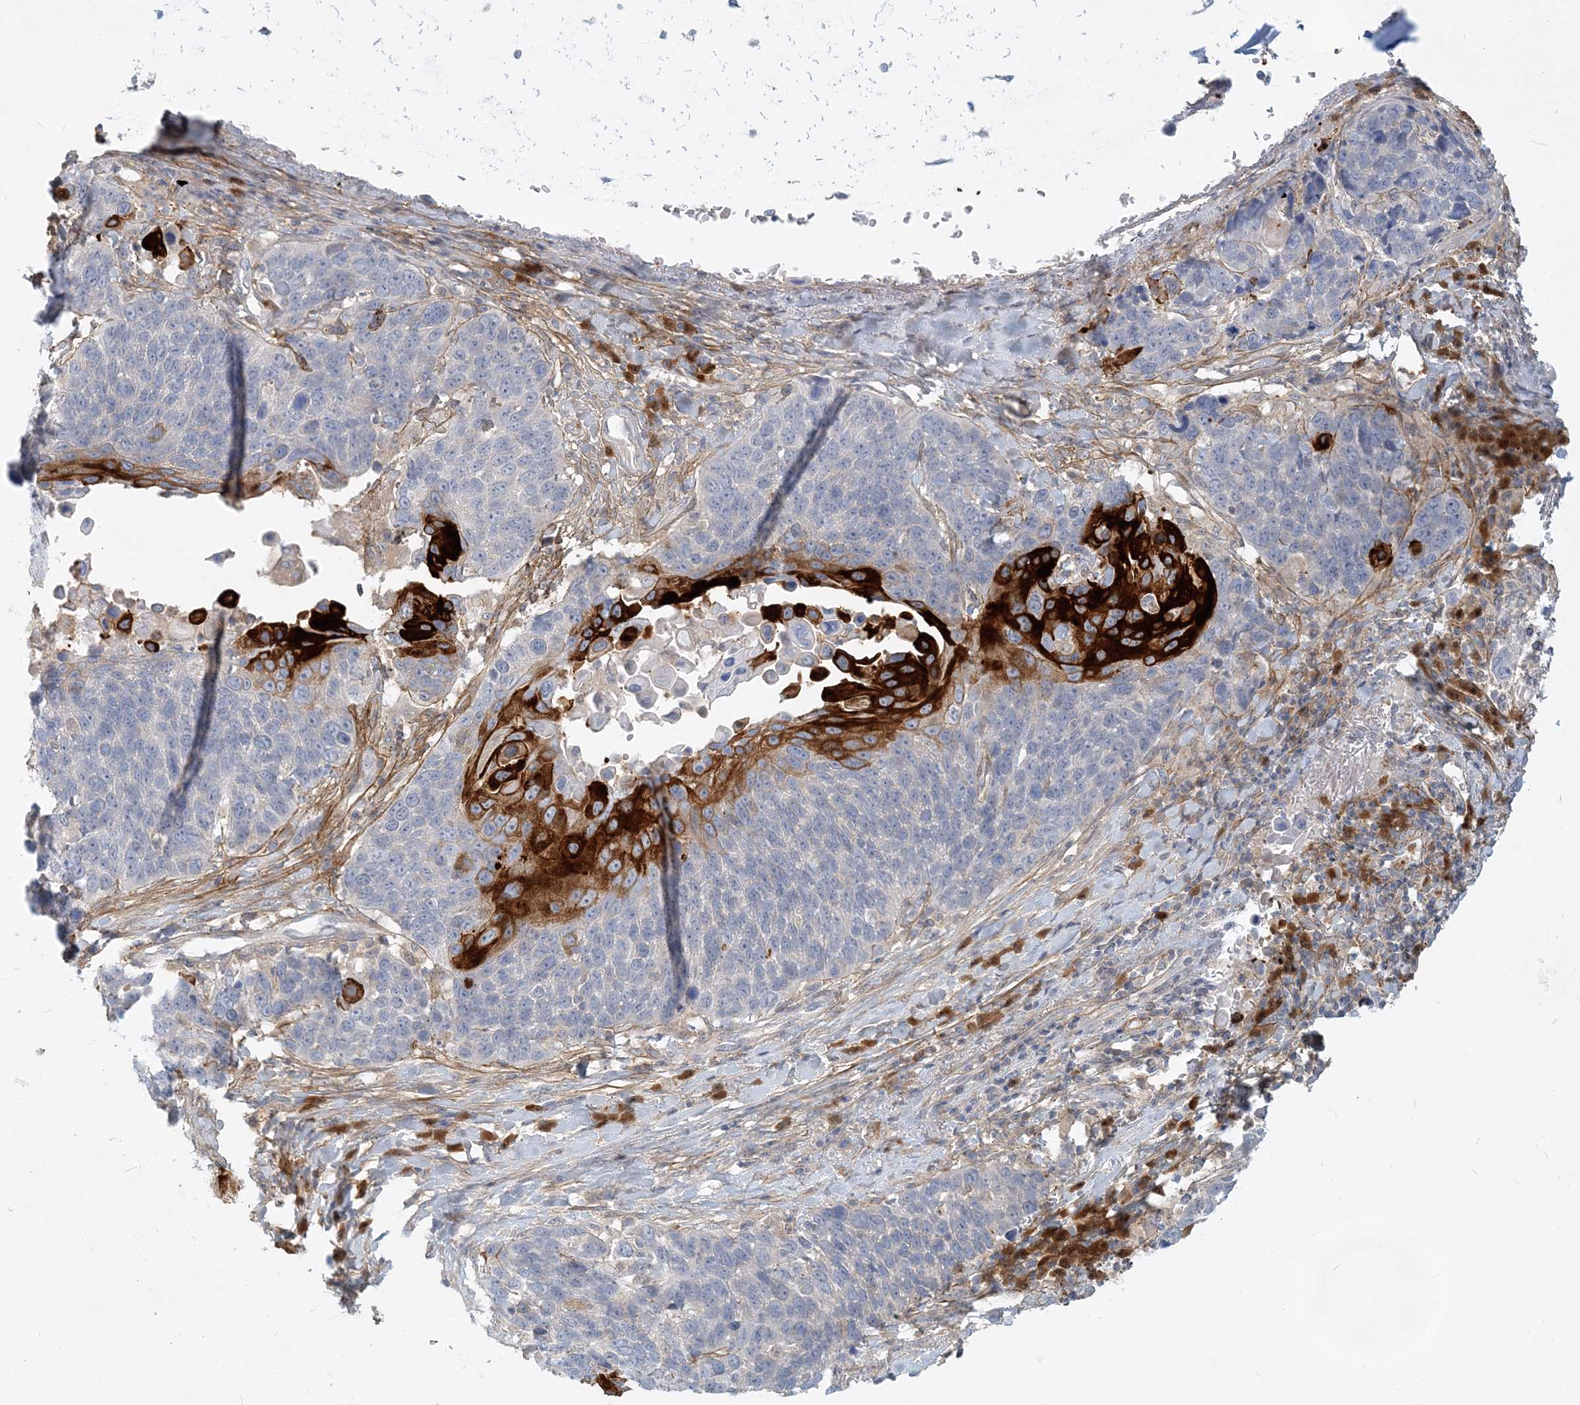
{"staining": {"intensity": "negative", "quantity": "none", "location": "none"}, "tissue": "lung cancer", "cell_type": "Tumor cells", "image_type": "cancer", "snomed": [{"axis": "morphology", "description": "Squamous cell carcinoma, NOS"}, {"axis": "topography", "description": "Lung"}], "caption": "Immunohistochemistry (IHC) photomicrograph of squamous cell carcinoma (lung) stained for a protein (brown), which demonstrates no positivity in tumor cells. (Stains: DAB IHC with hematoxylin counter stain, Microscopy: brightfield microscopy at high magnification).", "gene": "GMPPA", "patient": {"sex": "male", "age": 66}}